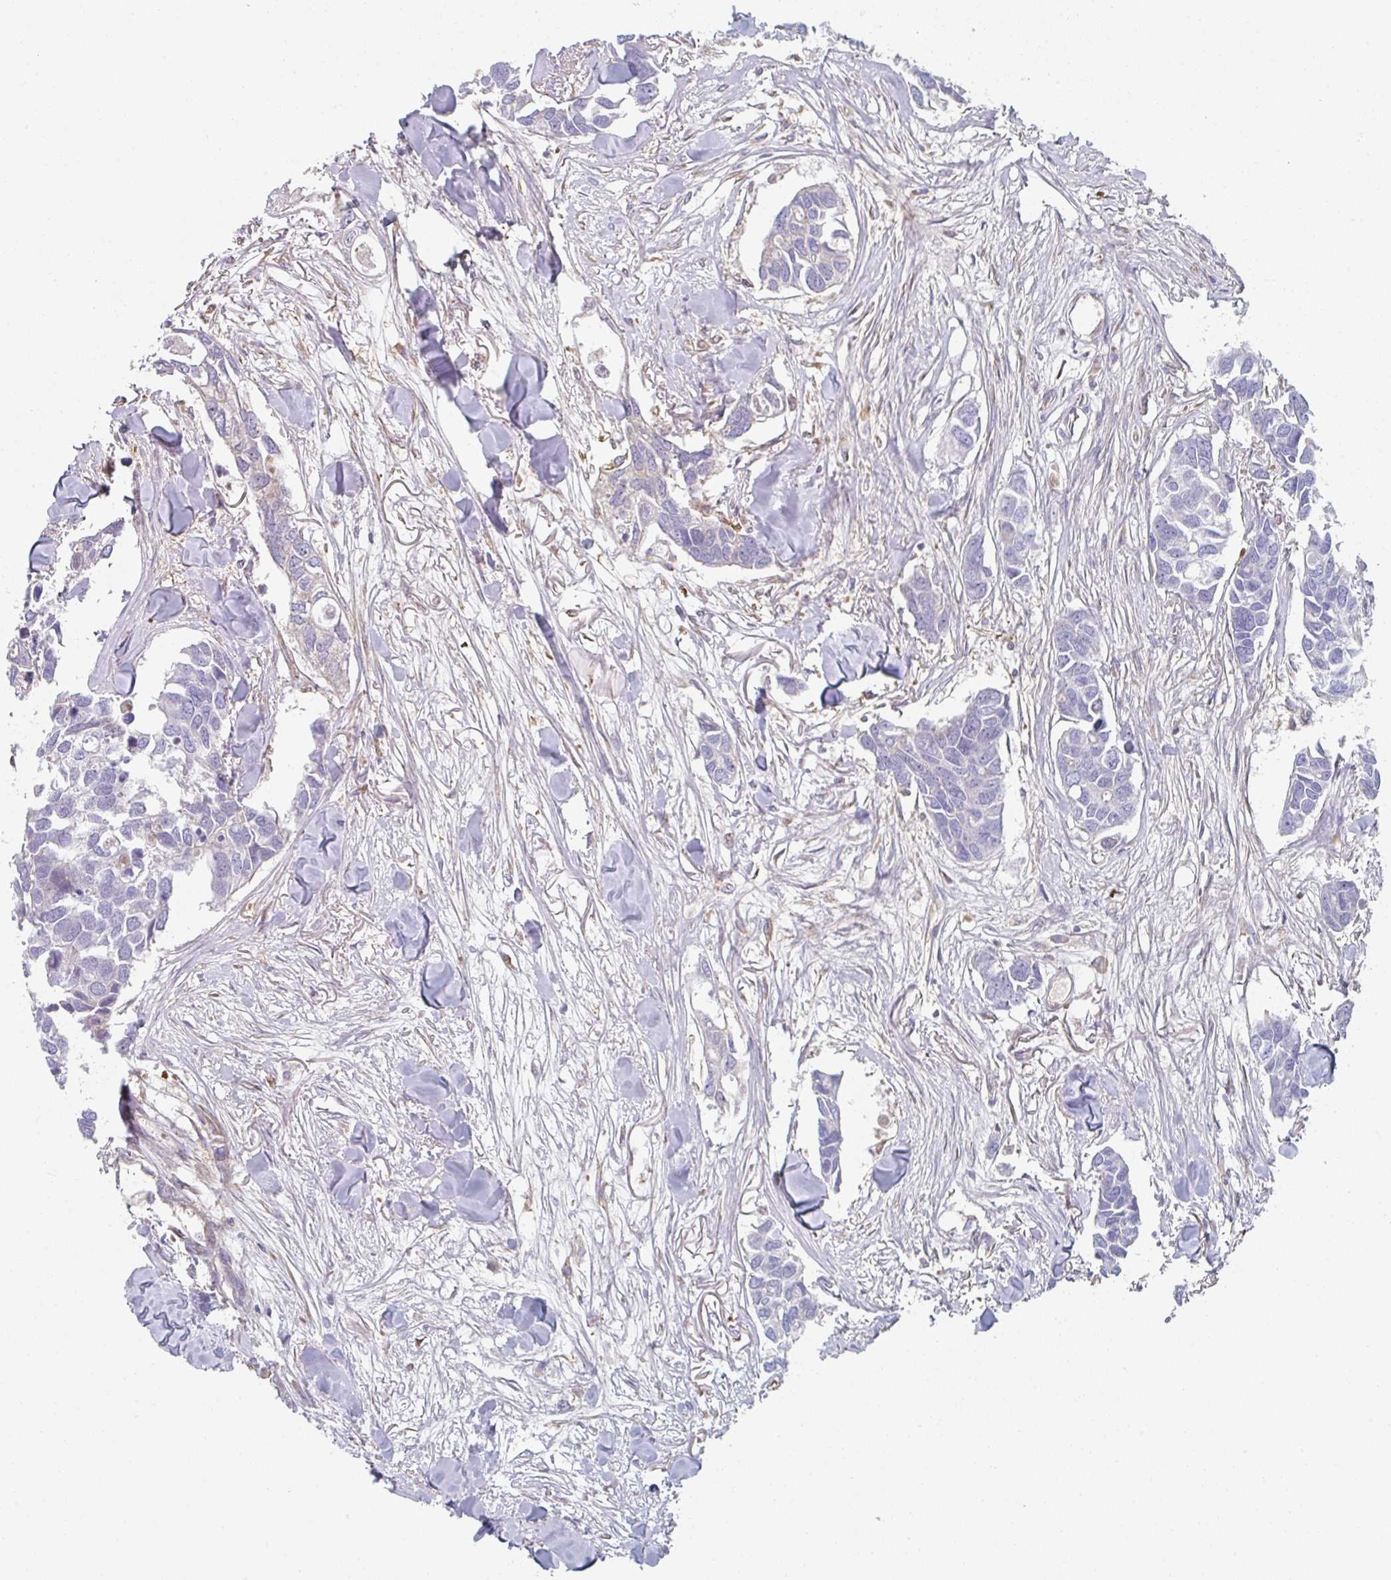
{"staining": {"intensity": "negative", "quantity": "none", "location": "none"}, "tissue": "breast cancer", "cell_type": "Tumor cells", "image_type": "cancer", "snomed": [{"axis": "morphology", "description": "Duct carcinoma"}, {"axis": "topography", "description": "Breast"}], "caption": "Tumor cells are negative for protein expression in human breast invasive ductal carcinoma.", "gene": "AMPD2", "patient": {"sex": "female", "age": 83}}